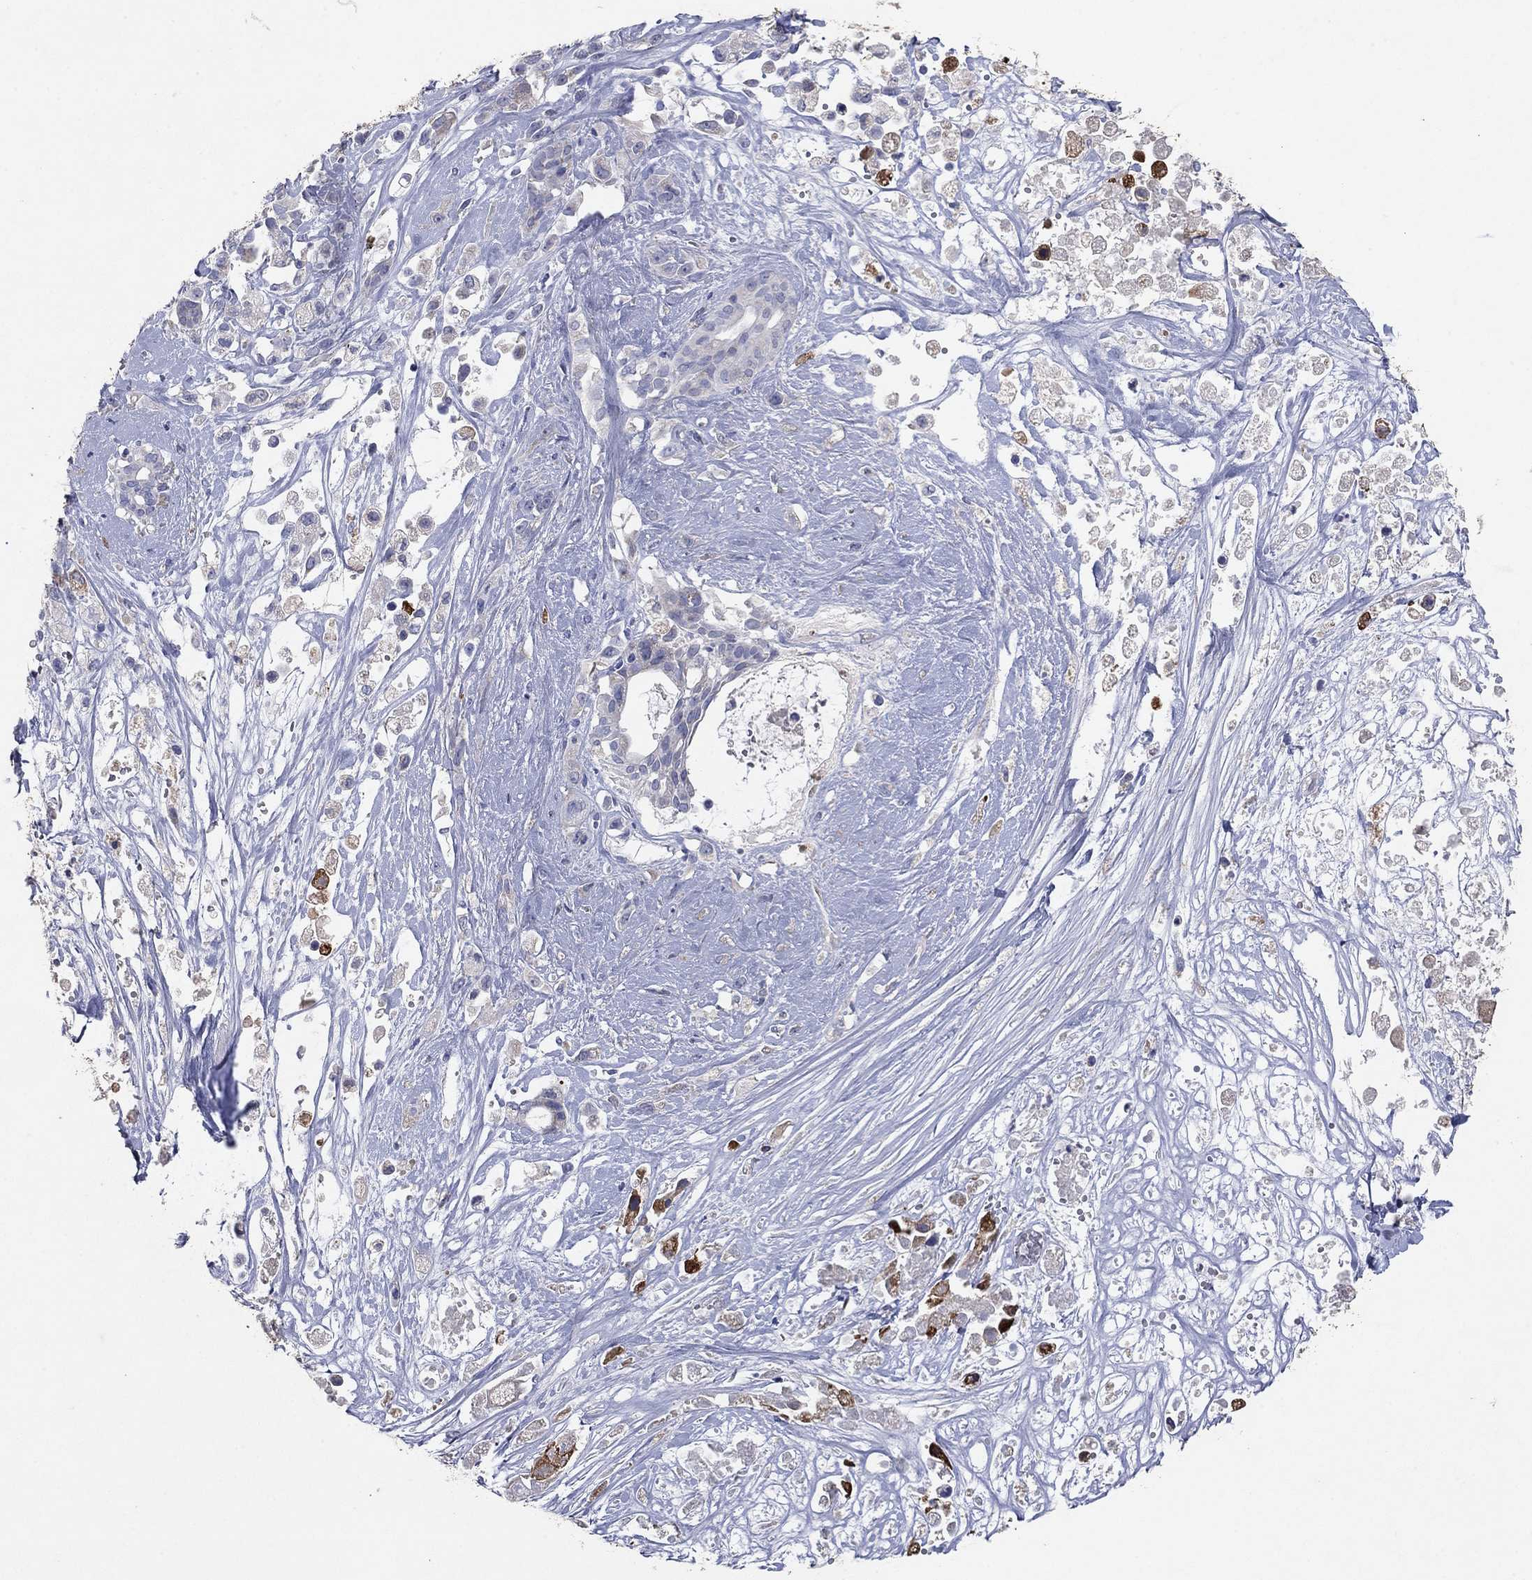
{"staining": {"intensity": "negative", "quantity": "none", "location": "none"}, "tissue": "pancreatic cancer", "cell_type": "Tumor cells", "image_type": "cancer", "snomed": [{"axis": "morphology", "description": "Adenocarcinoma, NOS"}, {"axis": "topography", "description": "Pancreas"}], "caption": "Immunohistochemistry (IHC) of pancreatic cancer (adenocarcinoma) reveals no expression in tumor cells.", "gene": "PTGDS", "patient": {"sex": "male", "age": 44}}